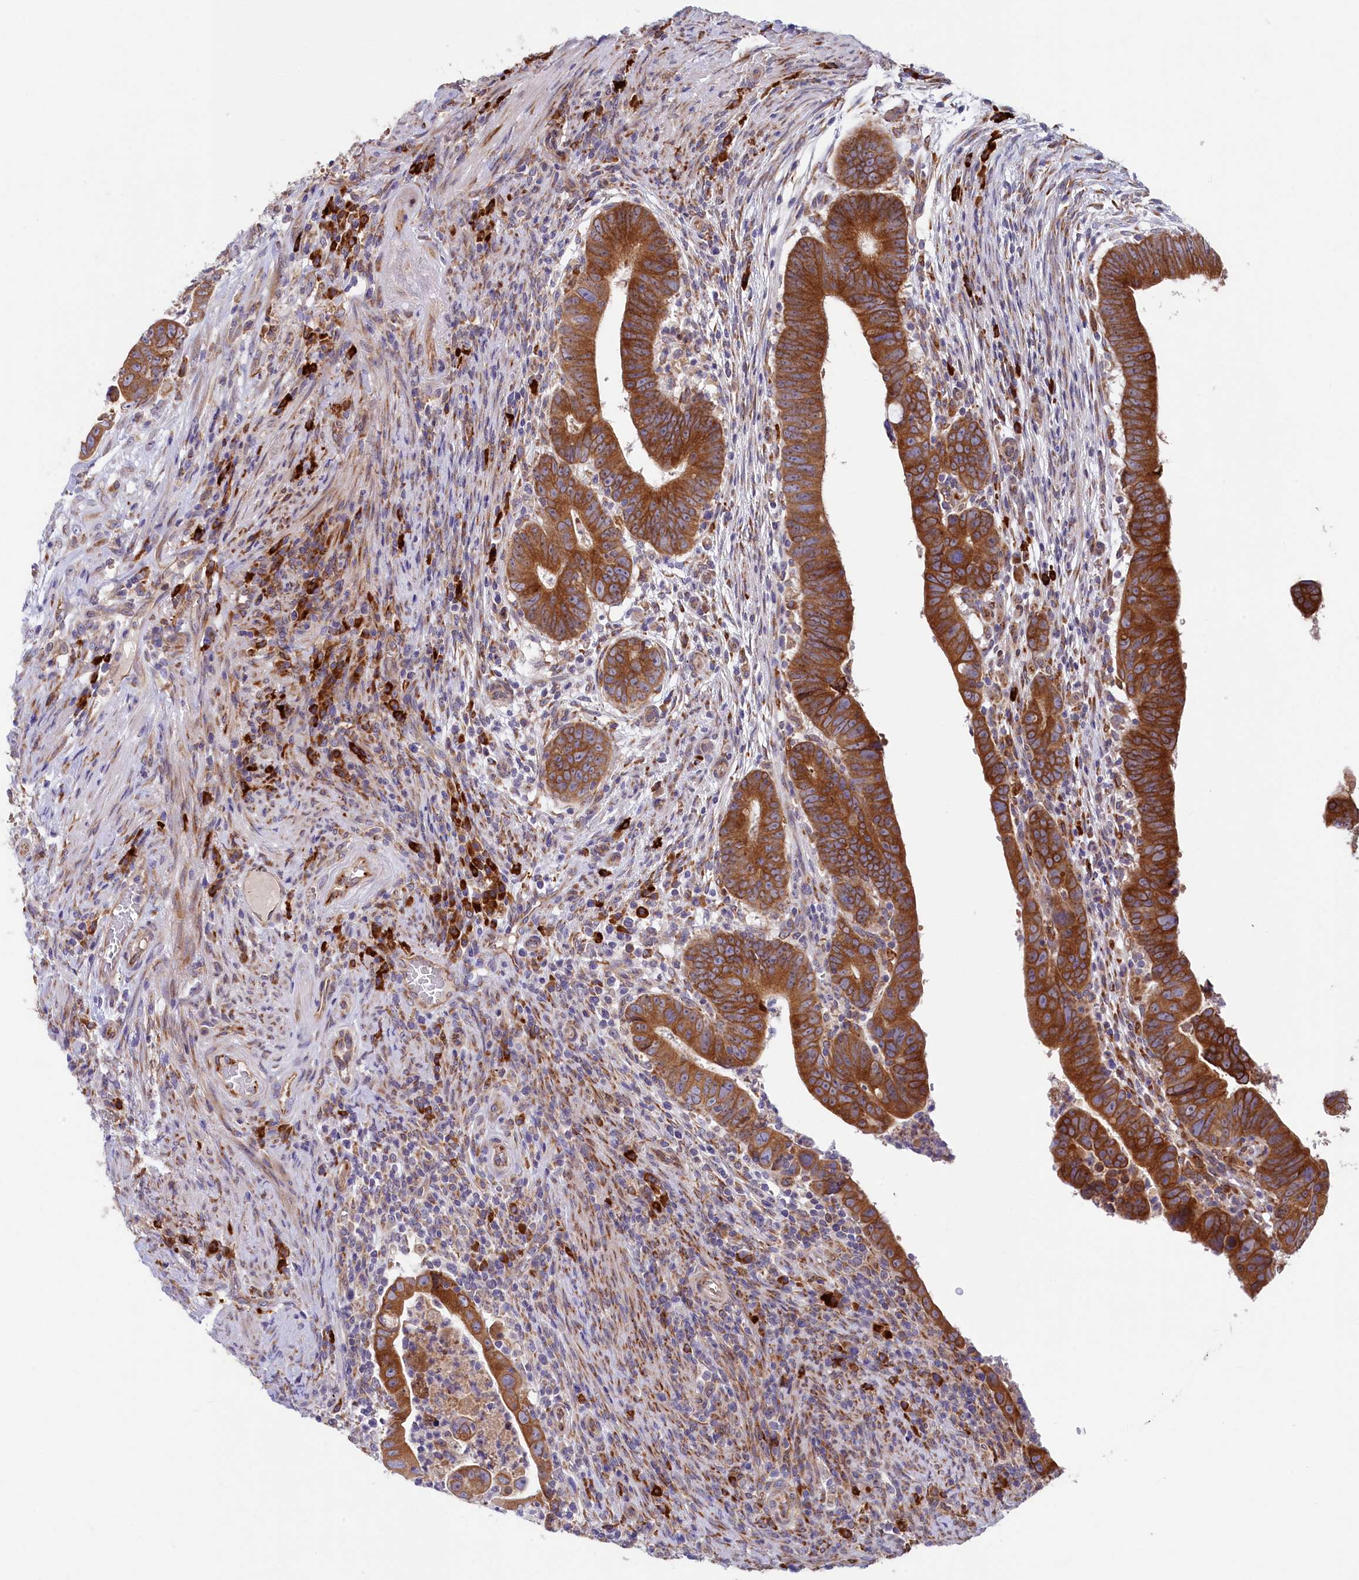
{"staining": {"intensity": "strong", "quantity": ">75%", "location": "cytoplasmic/membranous"}, "tissue": "colorectal cancer", "cell_type": "Tumor cells", "image_type": "cancer", "snomed": [{"axis": "morphology", "description": "Normal tissue, NOS"}, {"axis": "morphology", "description": "Adenocarcinoma, NOS"}, {"axis": "topography", "description": "Rectum"}], "caption": "Protein staining demonstrates strong cytoplasmic/membranous expression in about >75% of tumor cells in adenocarcinoma (colorectal).", "gene": "CHID1", "patient": {"sex": "female", "age": 65}}